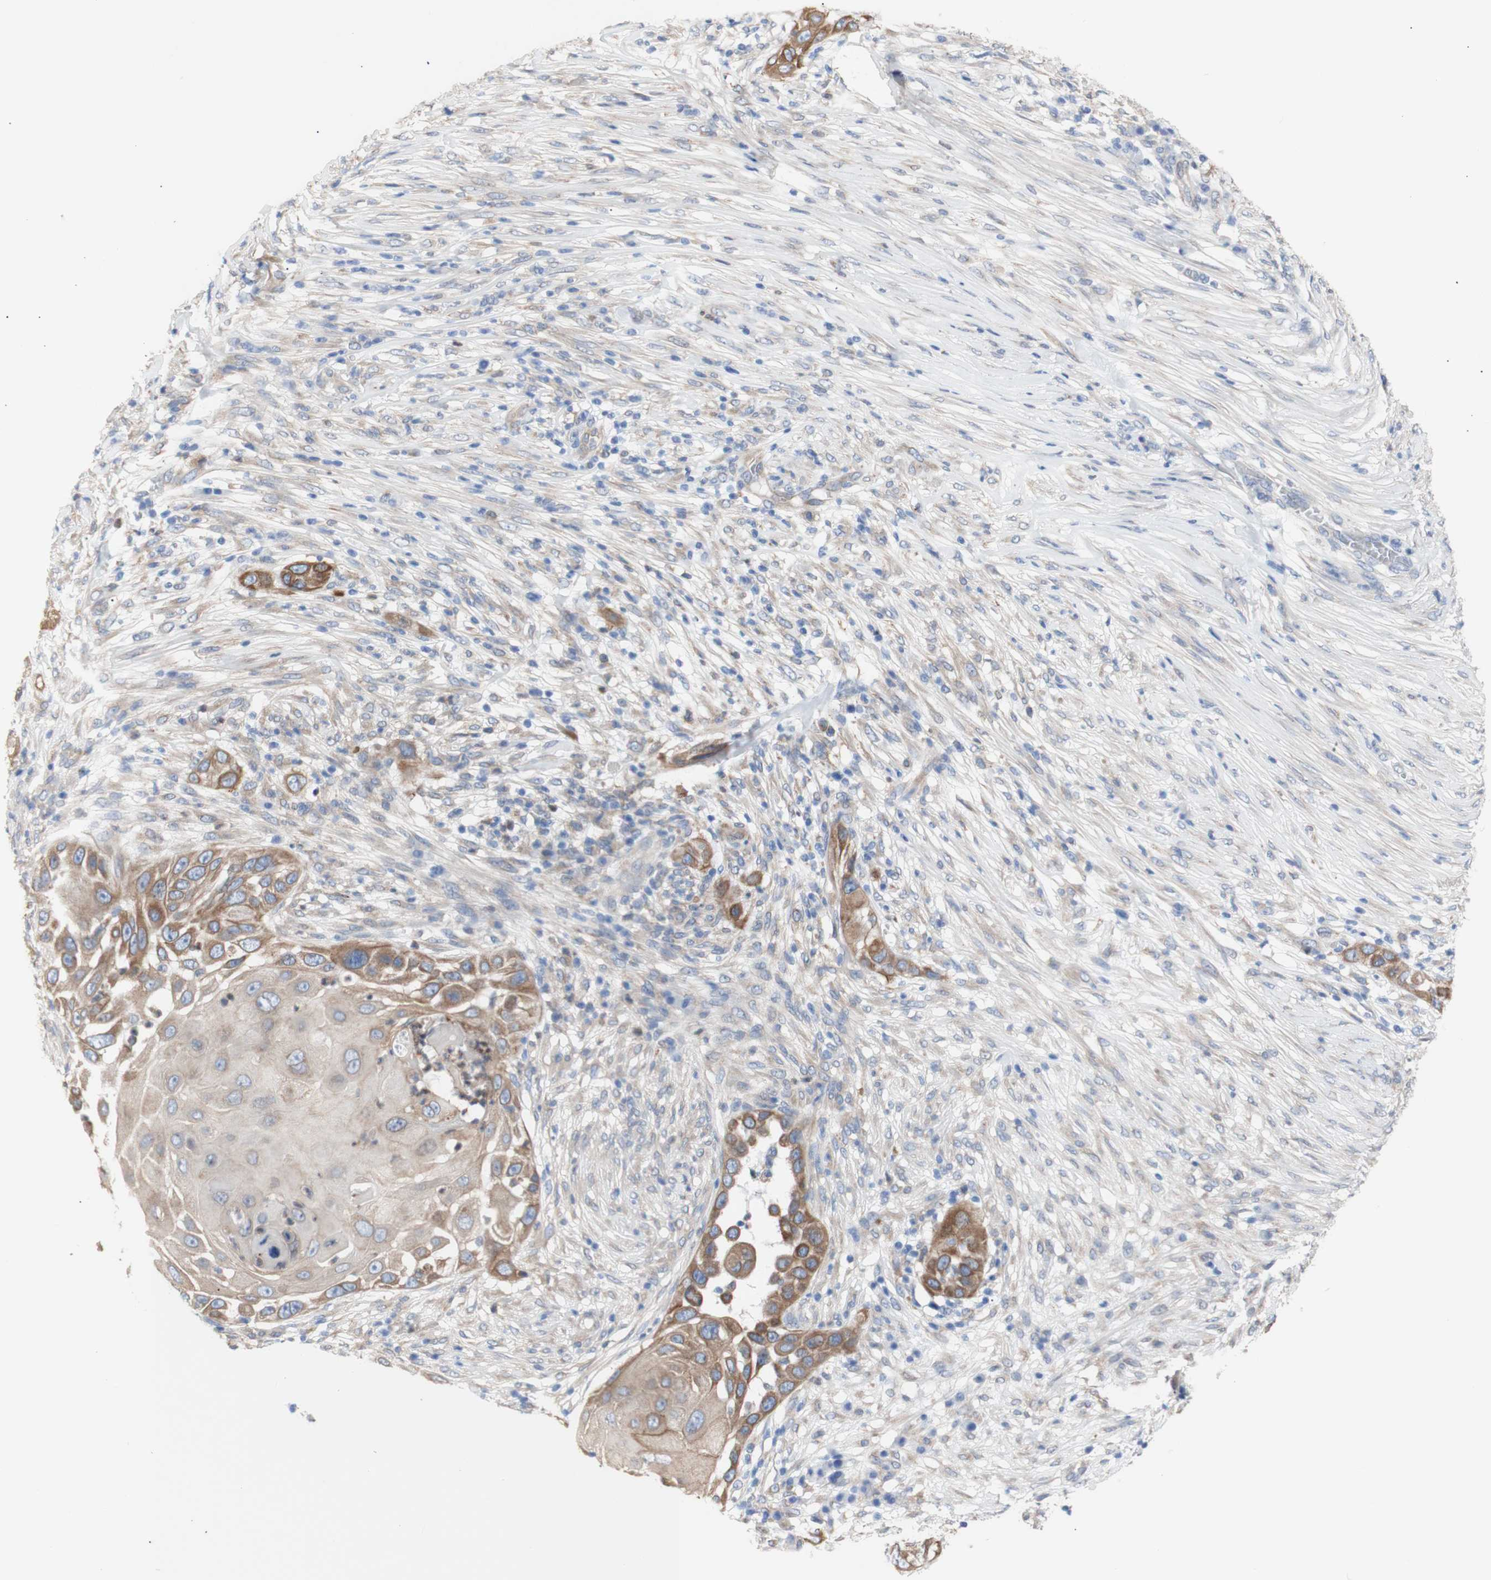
{"staining": {"intensity": "moderate", "quantity": ">75%", "location": "cytoplasmic/membranous"}, "tissue": "skin cancer", "cell_type": "Tumor cells", "image_type": "cancer", "snomed": [{"axis": "morphology", "description": "Squamous cell carcinoma, NOS"}, {"axis": "topography", "description": "Skin"}], "caption": "Squamous cell carcinoma (skin) stained with IHC demonstrates moderate cytoplasmic/membranous positivity in approximately >75% of tumor cells.", "gene": "ERLIN1", "patient": {"sex": "female", "age": 44}}